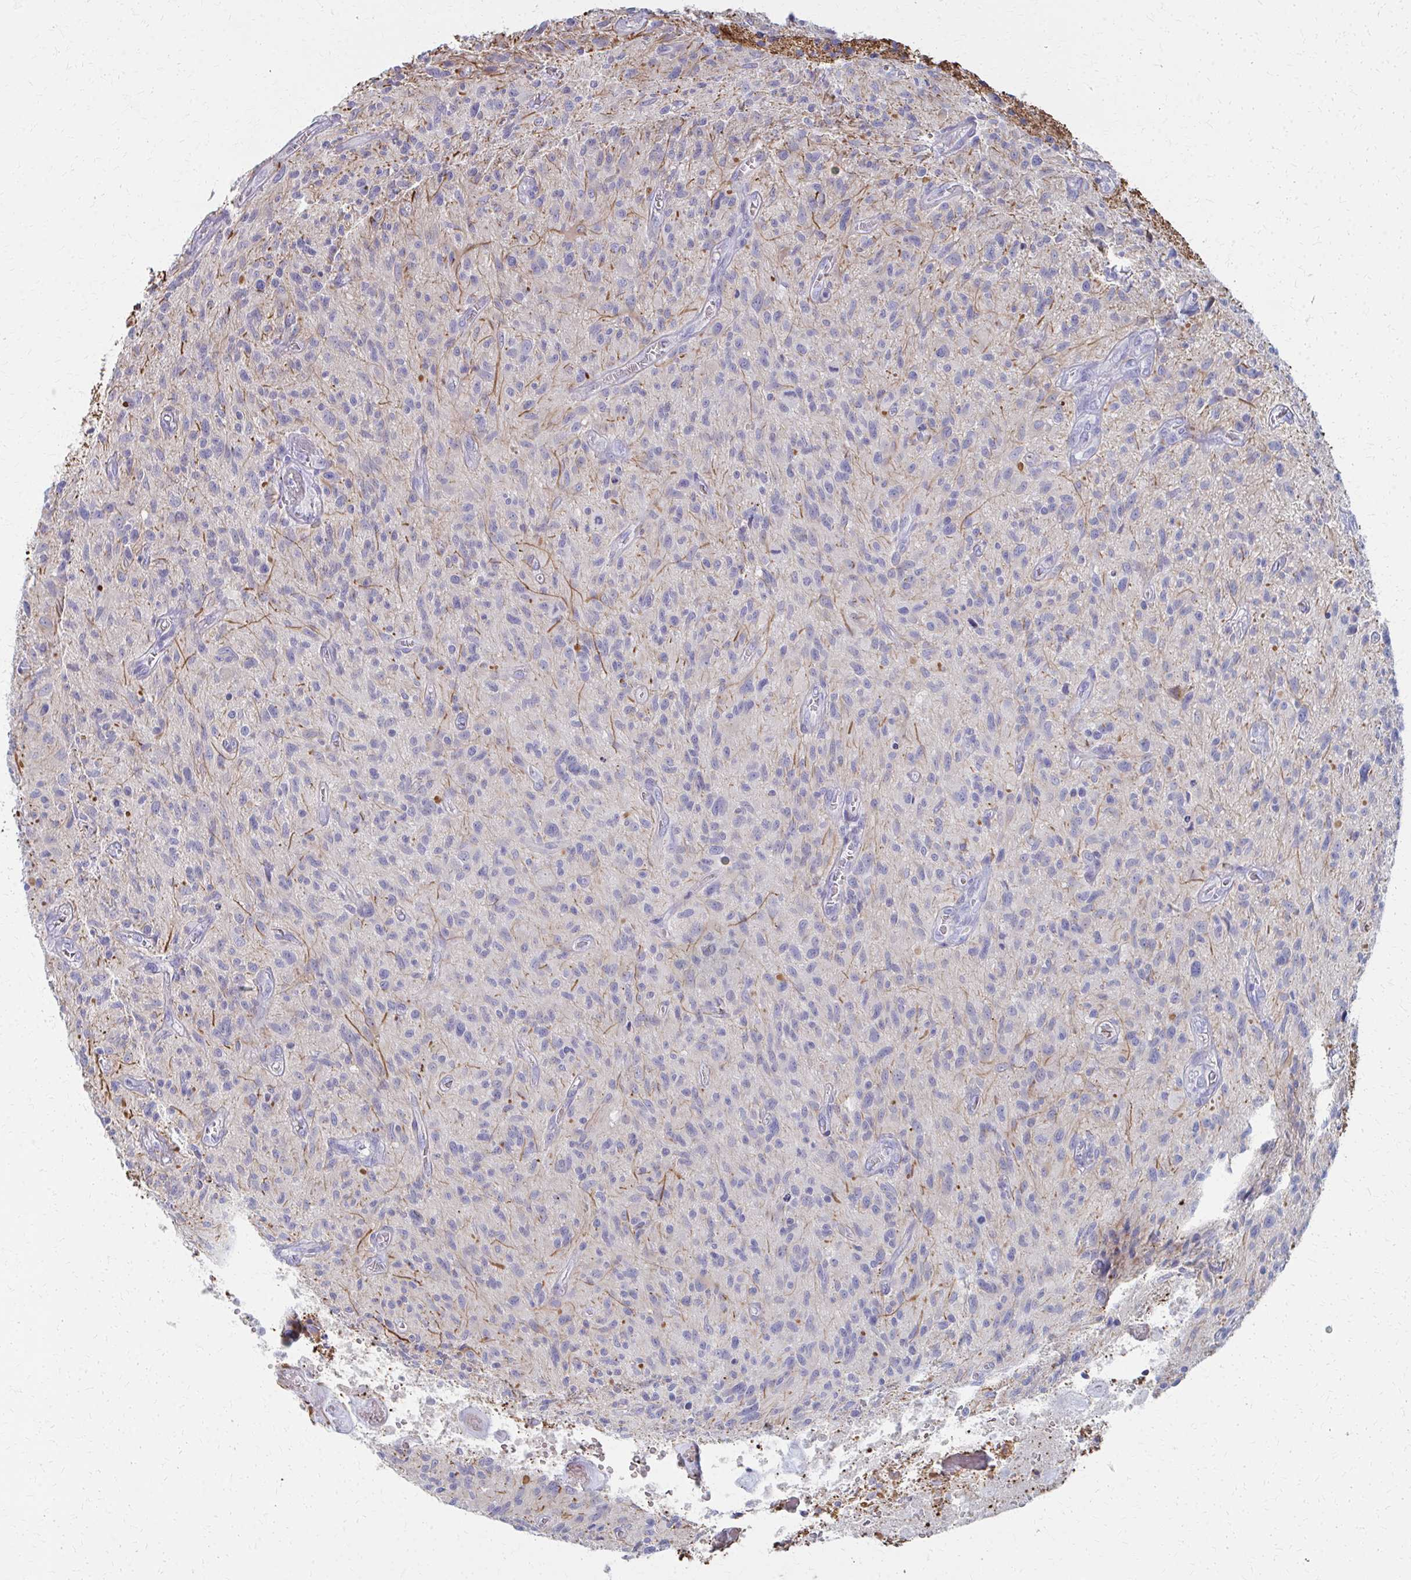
{"staining": {"intensity": "negative", "quantity": "none", "location": "none"}, "tissue": "glioma", "cell_type": "Tumor cells", "image_type": "cancer", "snomed": [{"axis": "morphology", "description": "Glioma, malignant, High grade"}, {"axis": "topography", "description": "Brain"}], "caption": "This is an immunohistochemistry (IHC) photomicrograph of glioma. There is no expression in tumor cells.", "gene": "MS4A2", "patient": {"sex": "male", "age": 75}}